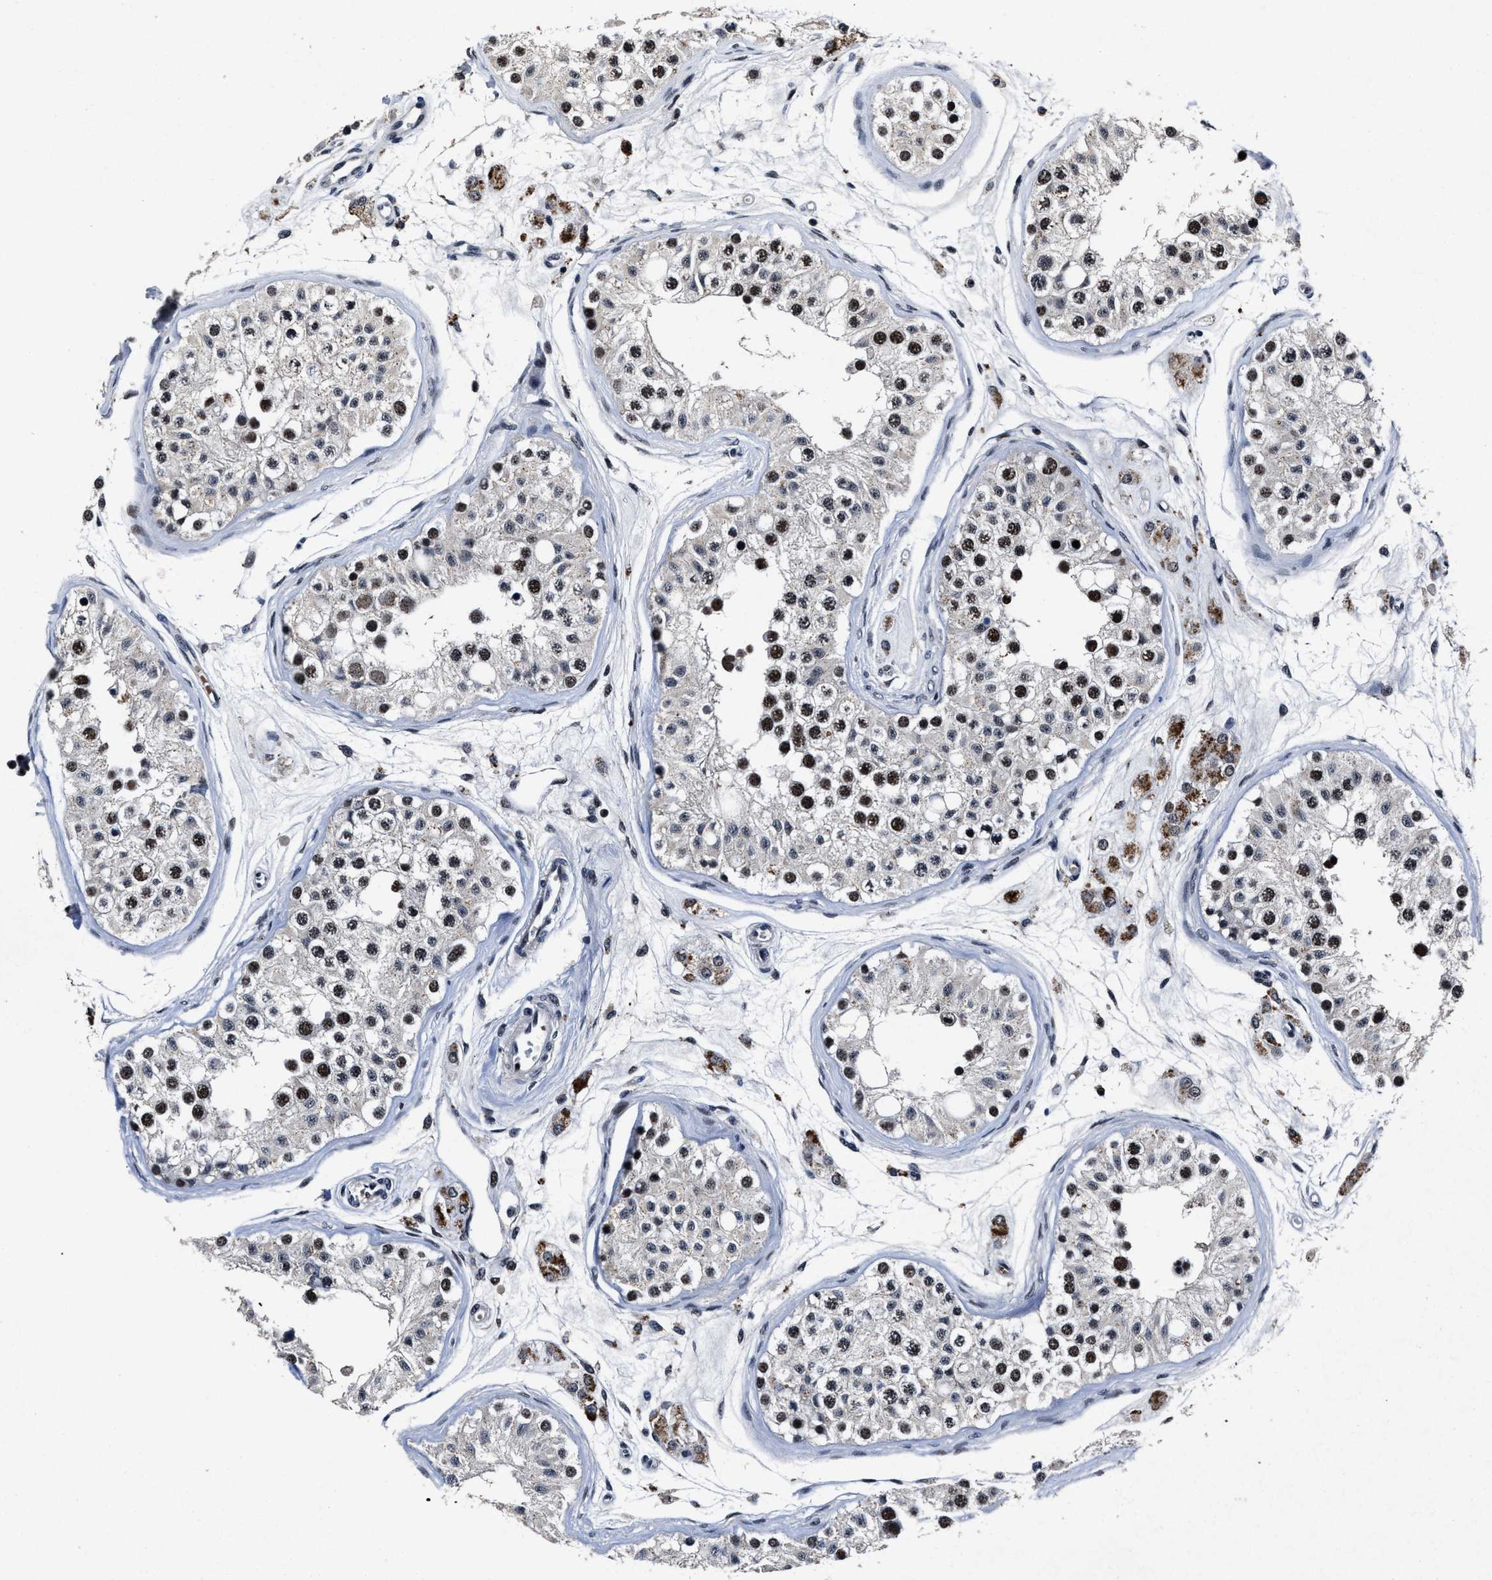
{"staining": {"intensity": "strong", "quantity": ">75%", "location": "nuclear"}, "tissue": "testis", "cell_type": "Cells in seminiferous ducts", "image_type": "normal", "snomed": [{"axis": "morphology", "description": "Normal tissue, NOS"}, {"axis": "morphology", "description": "Adenocarcinoma, metastatic, NOS"}, {"axis": "topography", "description": "Testis"}], "caption": "High-power microscopy captured an IHC micrograph of normal testis, revealing strong nuclear positivity in about >75% of cells in seminiferous ducts. The staining was performed using DAB (3,3'-diaminobenzidine), with brown indicating positive protein expression. Nuclei are stained blue with hematoxylin.", "gene": "ZNF233", "patient": {"sex": "male", "age": 26}}